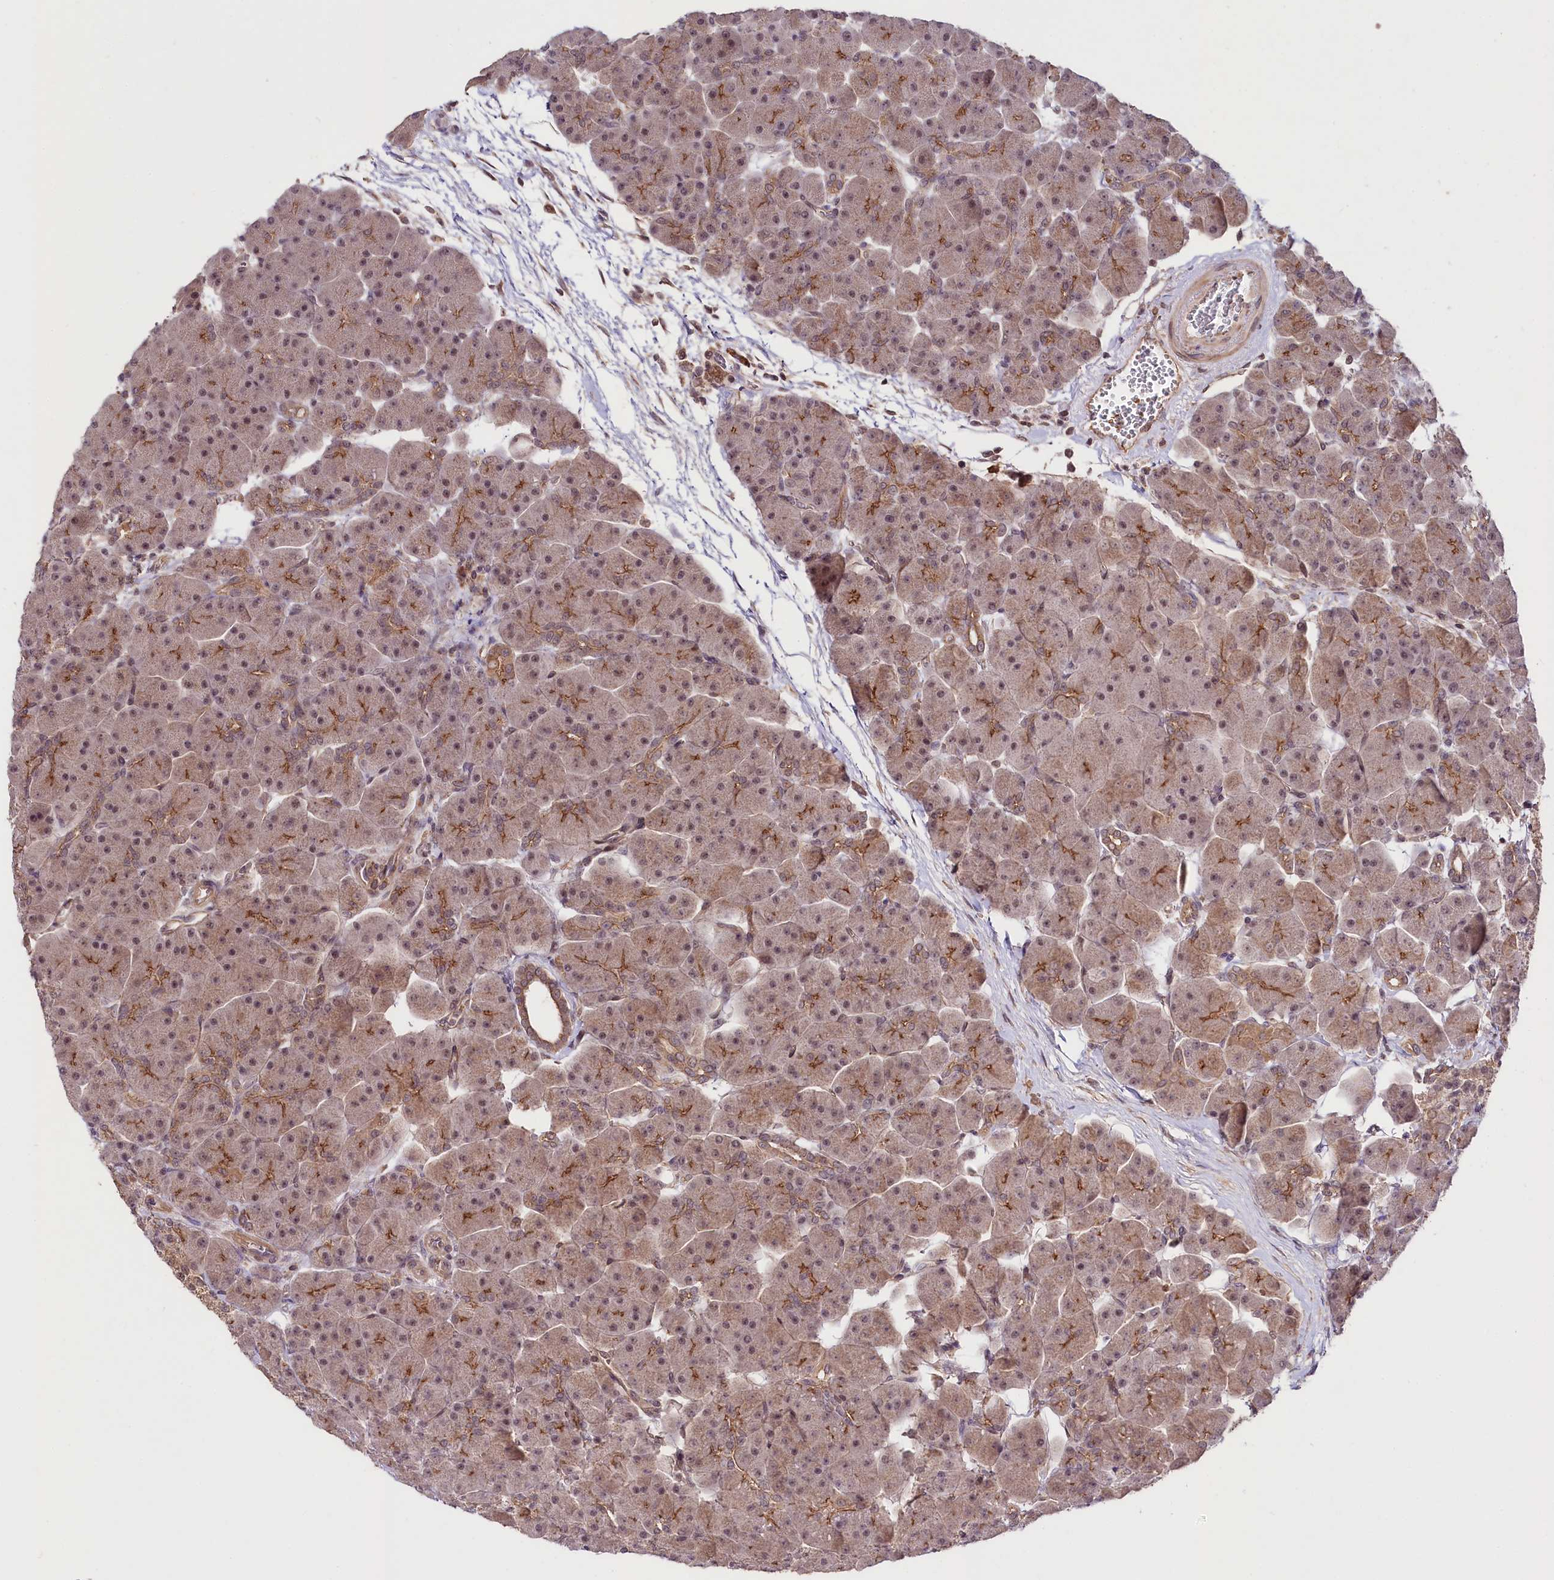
{"staining": {"intensity": "moderate", "quantity": "25%-75%", "location": "cytoplasmic/membranous"}, "tissue": "pancreas", "cell_type": "Exocrine glandular cells", "image_type": "normal", "snomed": [{"axis": "morphology", "description": "Normal tissue, NOS"}, {"axis": "topography", "description": "Pancreas"}], "caption": "Brown immunohistochemical staining in normal pancreas exhibits moderate cytoplasmic/membranous staining in about 25%-75% of exocrine glandular cells. (IHC, brightfield microscopy, high magnification).", "gene": "TAFAZZIN", "patient": {"sex": "male", "age": 66}}